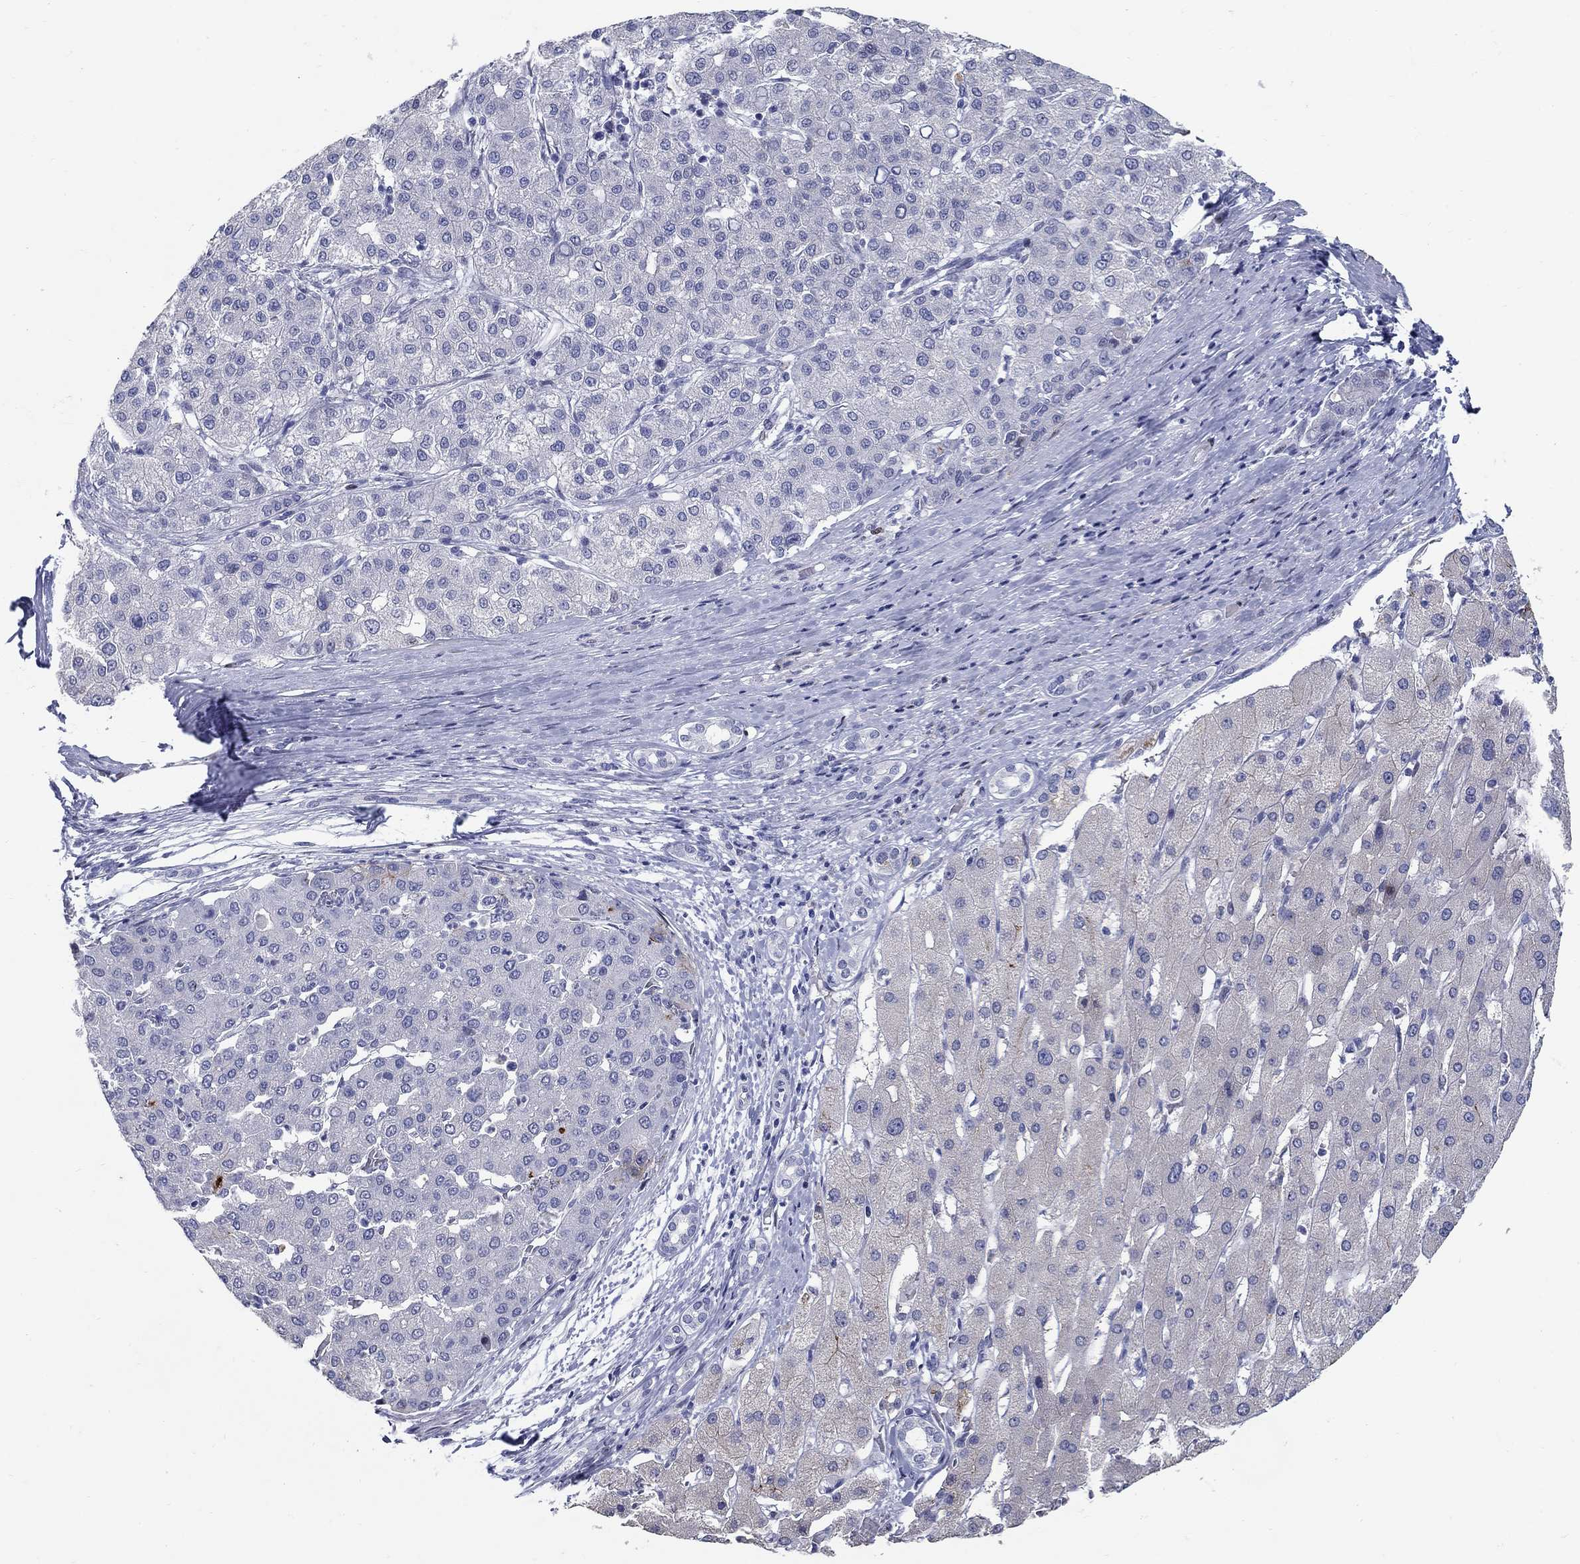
{"staining": {"intensity": "negative", "quantity": "none", "location": "none"}, "tissue": "liver cancer", "cell_type": "Tumor cells", "image_type": "cancer", "snomed": [{"axis": "morphology", "description": "Carcinoma, Hepatocellular, NOS"}, {"axis": "topography", "description": "Liver"}], "caption": "Liver hepatocellular carcinoma stained for a protein using IHC reveals no expression tumor cells.", "gene": "RAPGEF5", "patient": {"sex": "male", "age": 65}}